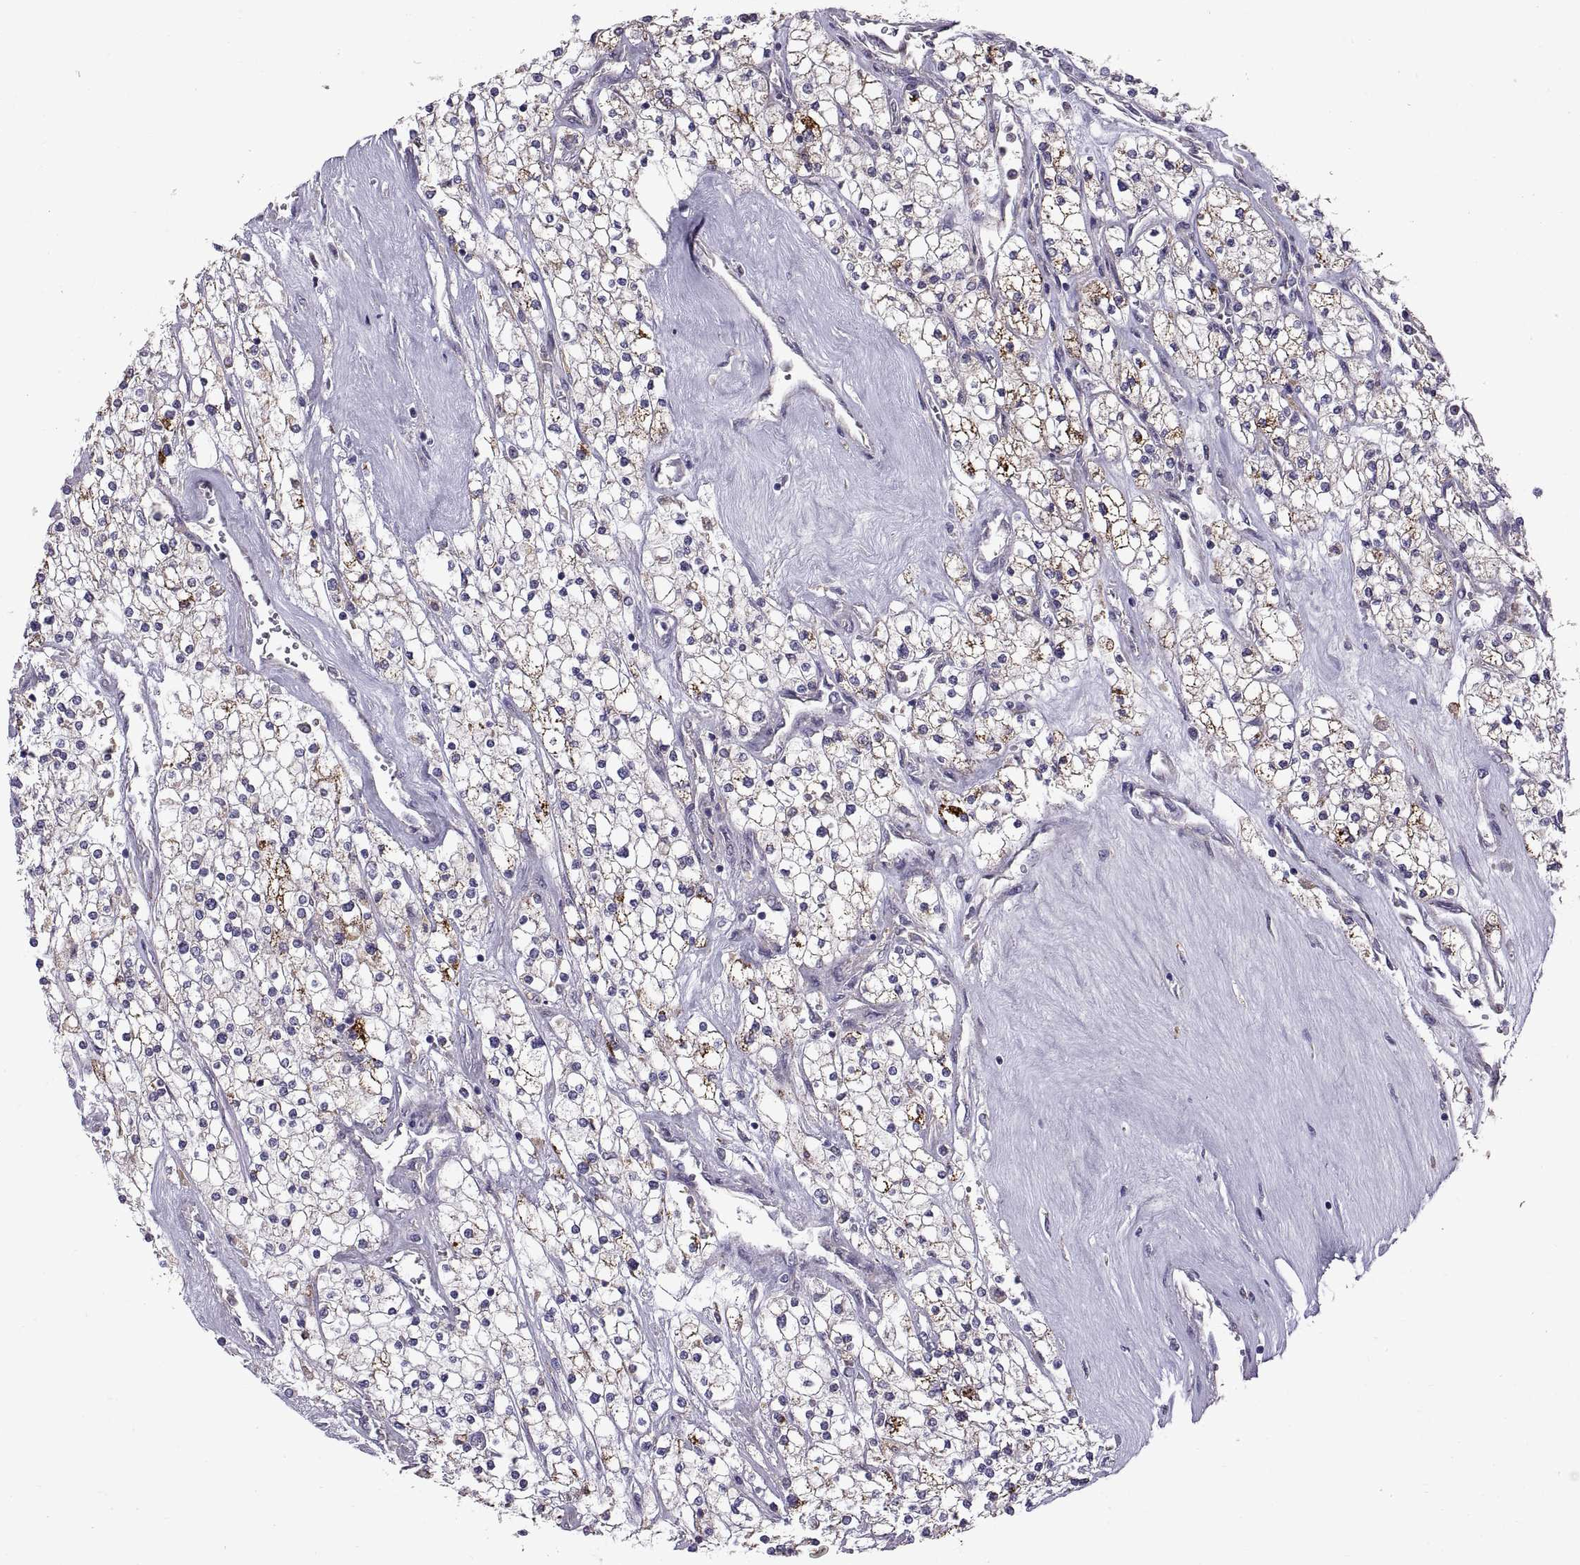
{"staining": {"intensity": "moderate", "quantity": "25%-75%", "location": "cytoplasmic/membranous"}, "tissue": "renal cancer", "cell_type": "Tumor cells", "image_type": "cancer", "snomed": [{"axis": "morphology", "description": "Adenocarcinoma, NOS"}, {"axis": "topography", "description": "Kidney"}], "caption": "The image displays a brown stain indicating the presence of a protein in the cytoplasmic/membranous of tumor cells in renal cancer. The staining was performed using DAB to visualize the protein expression in brown, while the nuclei were stained in blue with hematoxylin (Magnification: 20x).", "gene": "ARSL", "patient": {"sex": "male", "age": 80}}